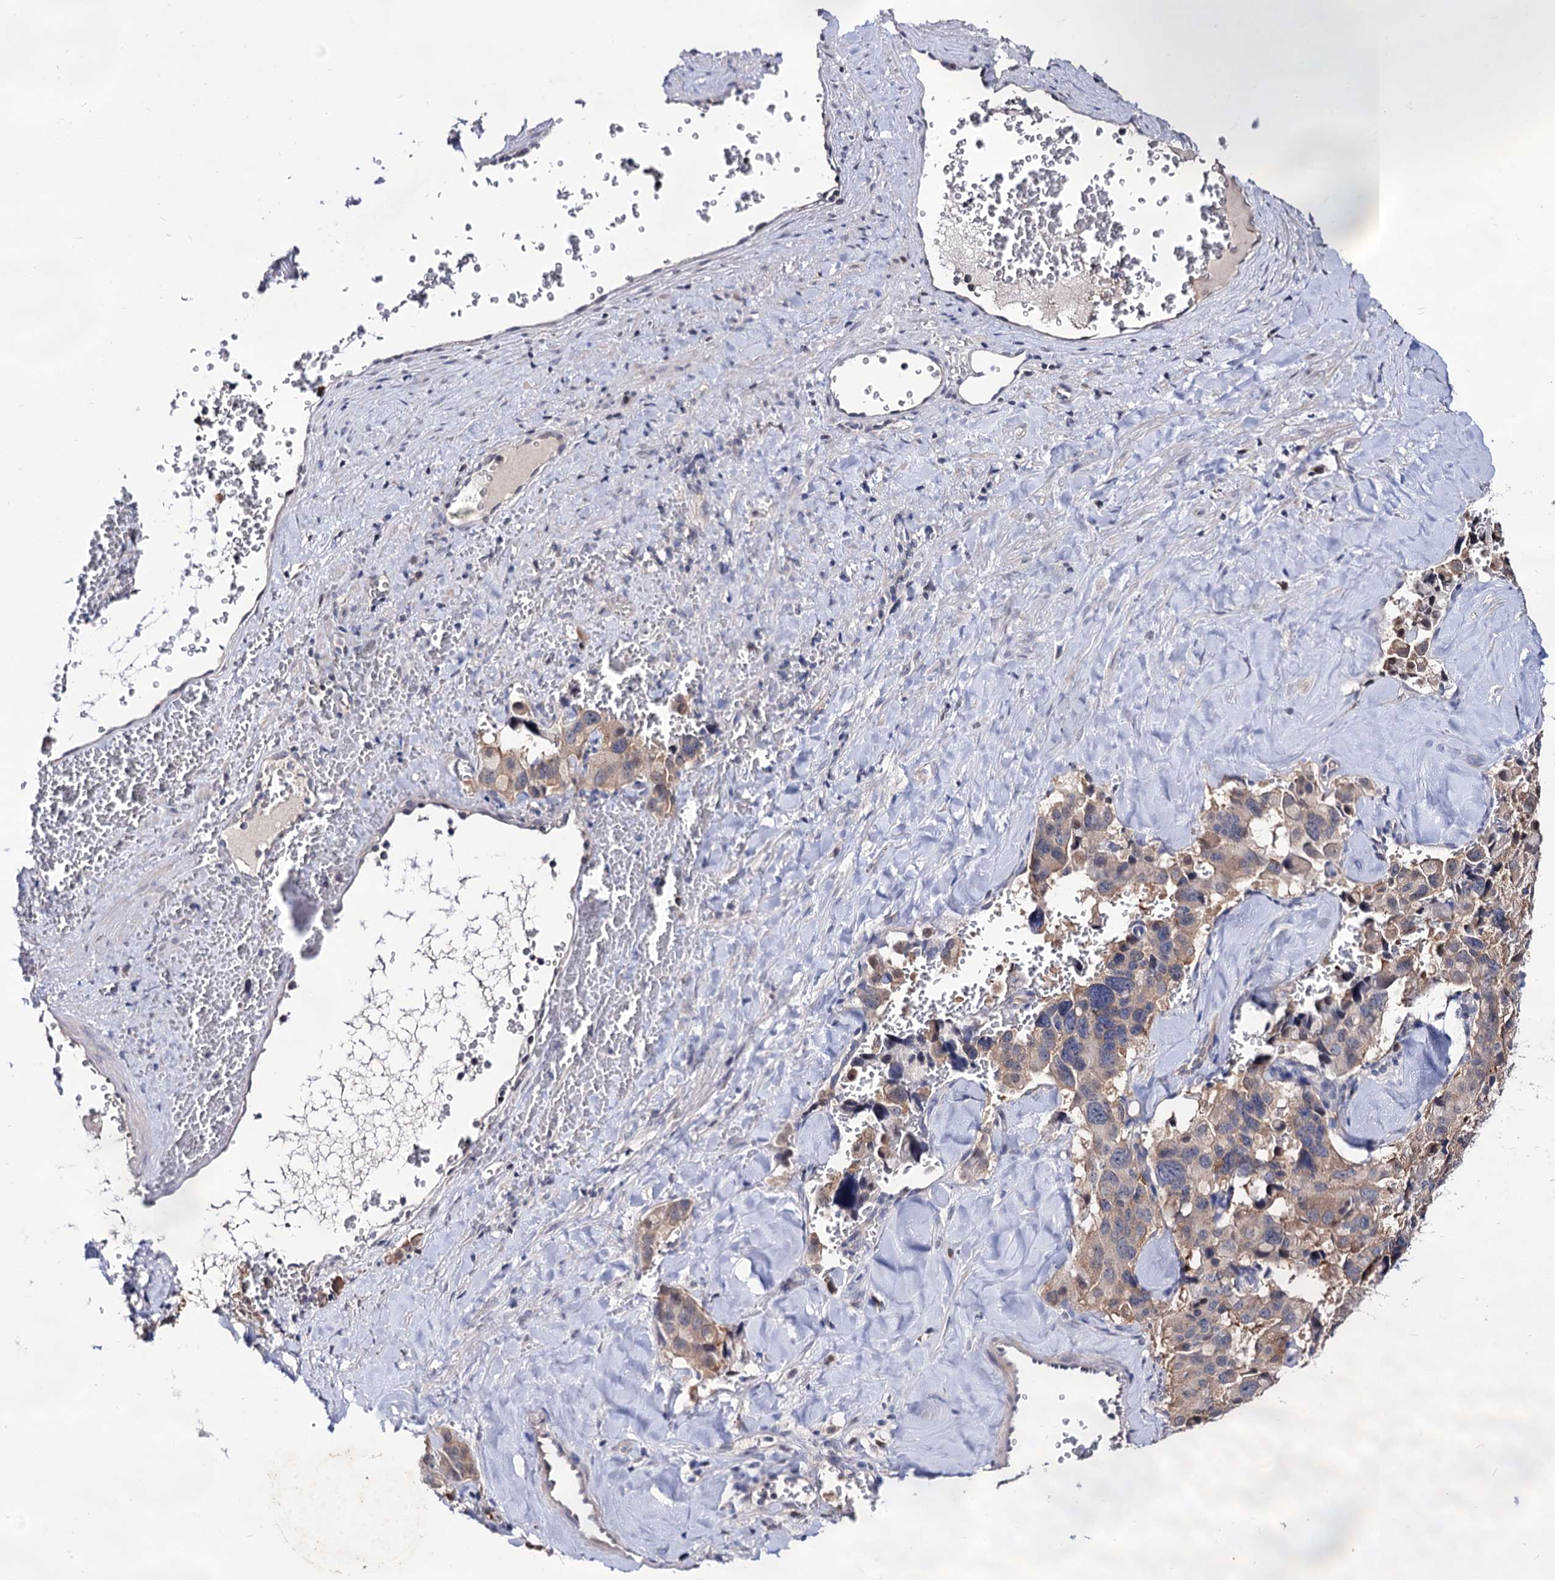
{"staining": {"intensity": "weak", "quantity": "25%-75%", "location": "cytoplasmic/membranous"}, "tissue": "pancreatic cancer", "cell_type": "Tumor cells", "image_type": "cancer", "snomed": [{"axis": "morphology", "description": "Adenocarcinoma, NOS"}, {"axis": "topography", "description": "Pancreas"}], "caption": "IHC micrograph of neoplastic tissue: human pancreatic cancer stained using IHC demonstrates low levels of weak protein expression localized specifically in the cytoplasmic/membranous of tumor cells, appearing as a cytoplasmic/membranous brown color.", "gene": "ARFIP2", "patient": {"sex": "male", "age": 65}}